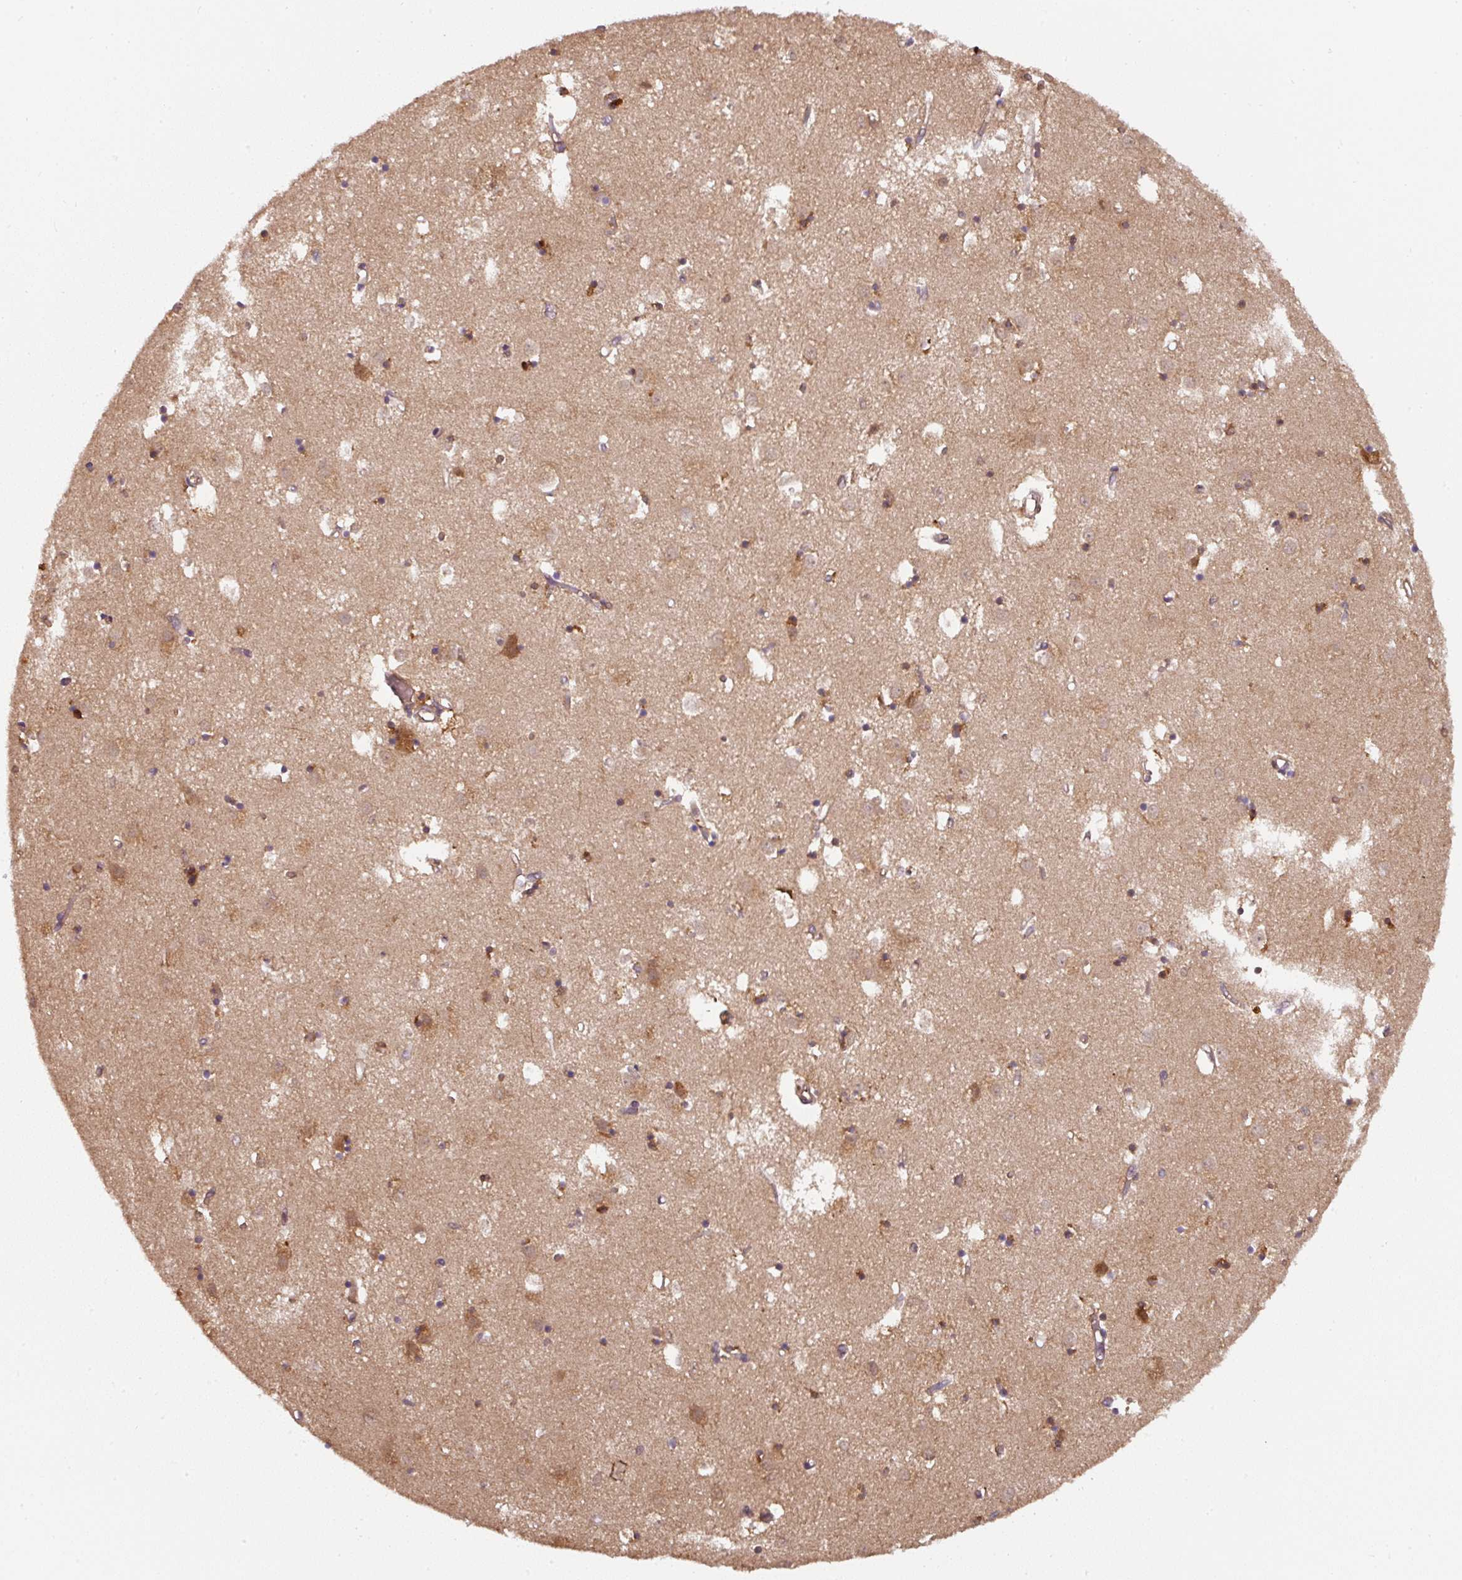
{"staining": {"intensity": "strong", "quantity": "25%-75%", "location": "cytoplasmic/membranous"}, "tissue": "caudate", "cell_type": "Glial cells", "image_type": "normal", "snomed": [{"axis": "morphology", "description": "Normal tissue, NOS"}, {"axis": "topography", "description": "Lateral ventricle wall"}], "caption": "A high-resolution photomicrograph shows IHC staining of unremarkable caudate, which shows strong cytoplasmic/membranous expression in approximately 25%-75% of glial cells.", "gene": "ST13", "patient": {"sex": "male", "age": 70}}